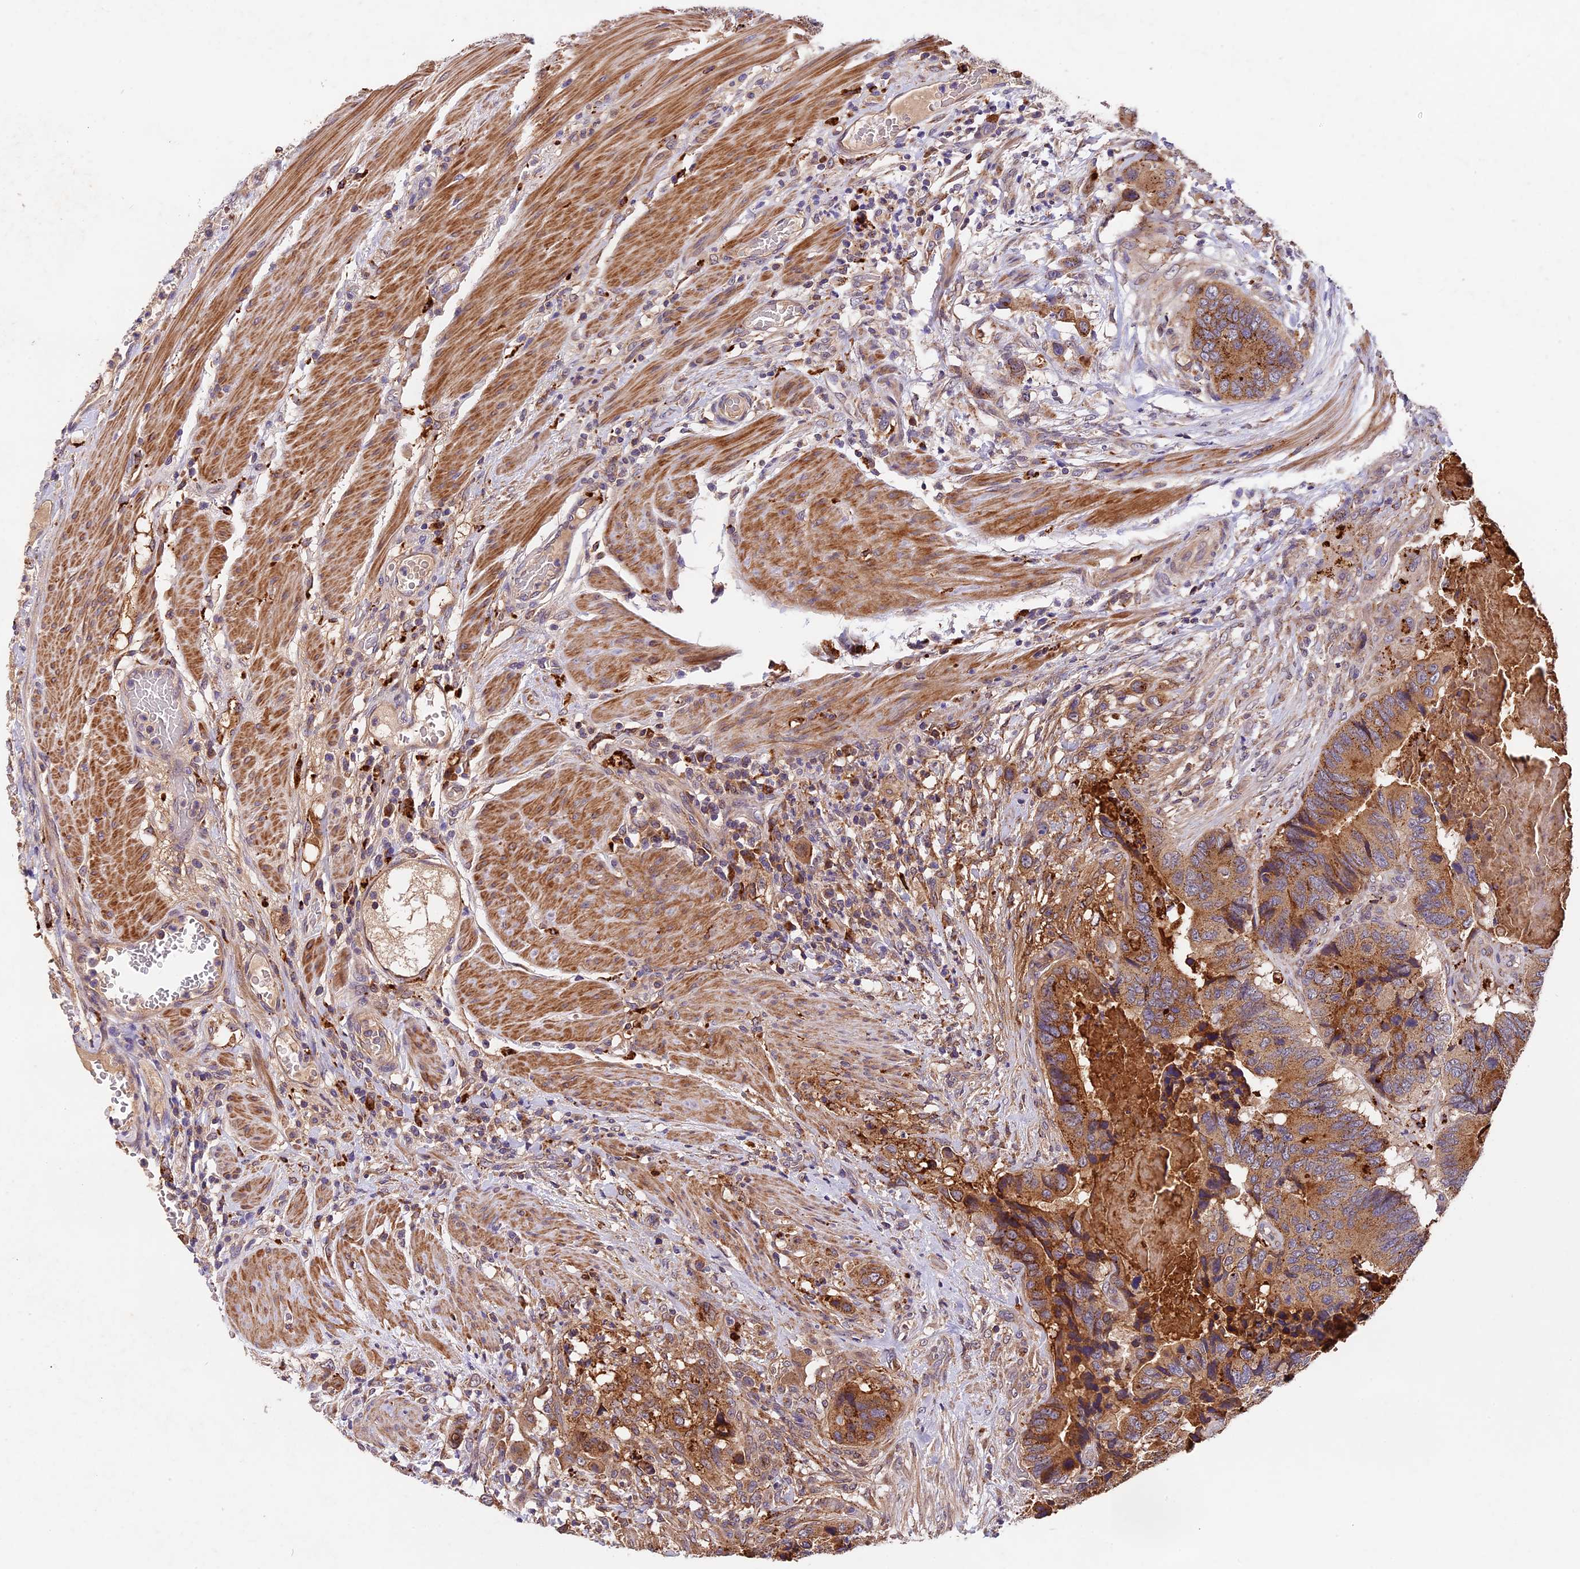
{"staining": {"intensity": "moderate", "quantity": ">75%", "location": "cytoplasmic/membranous"}, "tissue": "colorectal cancer", "cell_type": "Tumor cells", "image_type": "cancer", "snomed": [{"axis": "morphology", "description": "Adenocarcinoma, NOS"}, {"axis": "topography", "description": "Colon"}], "caption": "Tumor cells display medium levels of moderate cytoplasmic/membranous staining in approximately >75% of cells in human colorectal cancer (adenocarcinoma).", "gene": "COPE", "patient": {"sex": "male", "age": 84}}